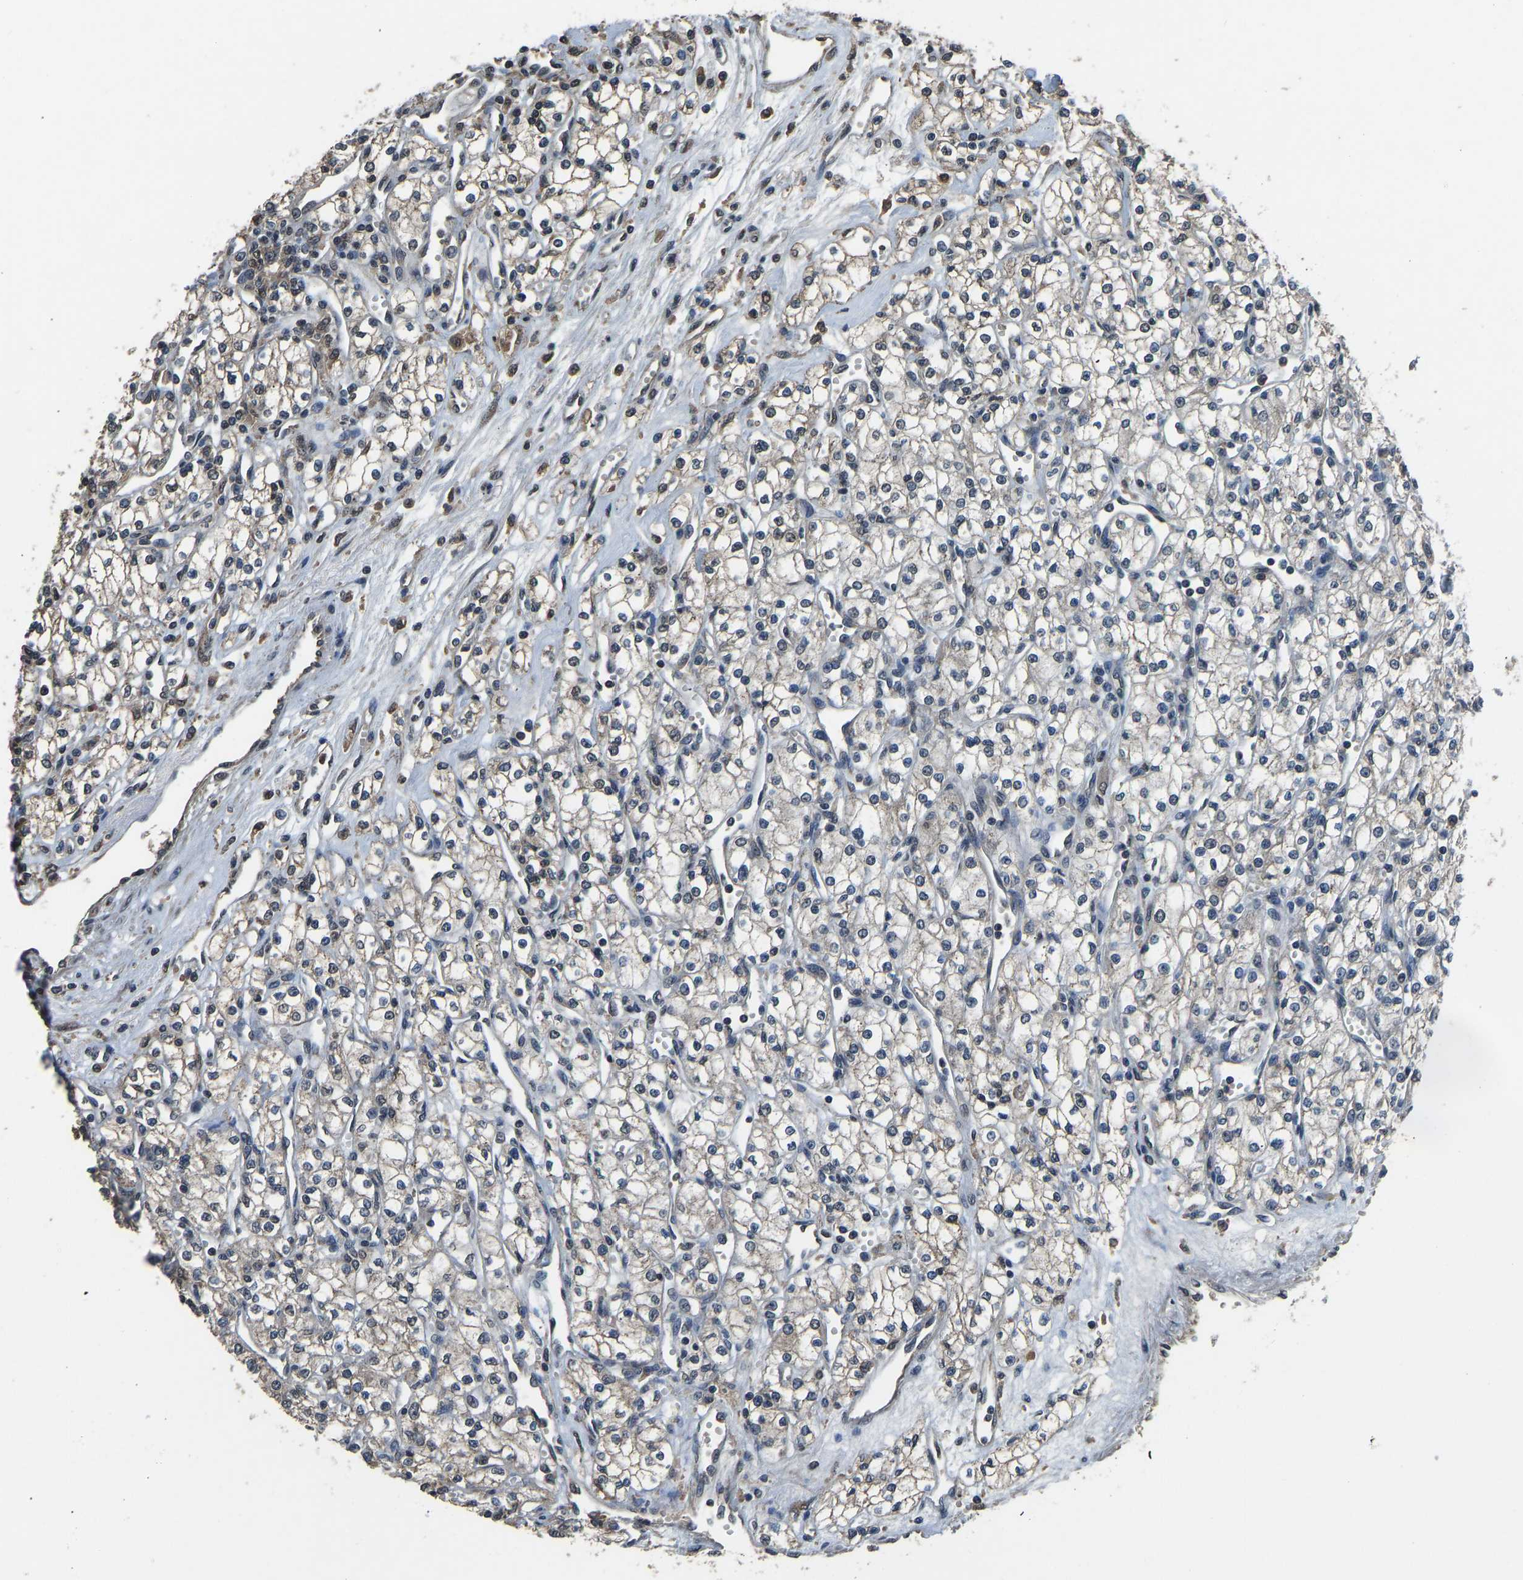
{"staining": {"intensity": "weak", "quantity": "<25%", "location": "cytoplasmic/membranous"}, "tissue": "renal cancer", "cell_type": "Tumor cells", "image_type": "cancer", "snomed": [{"axis": "morphology", "description": "Adenocarcinoma, NOS"}, {"axis": "topography", "description": "Kidney"}], "caption": "A high-resolution histopathology image shows IHC staining of renal cancer (adenocarcinoma), which exhibits no significant expression in tumor cells.", "gene": "TOX4", "patient": {"sex": "male", "age": 59}}